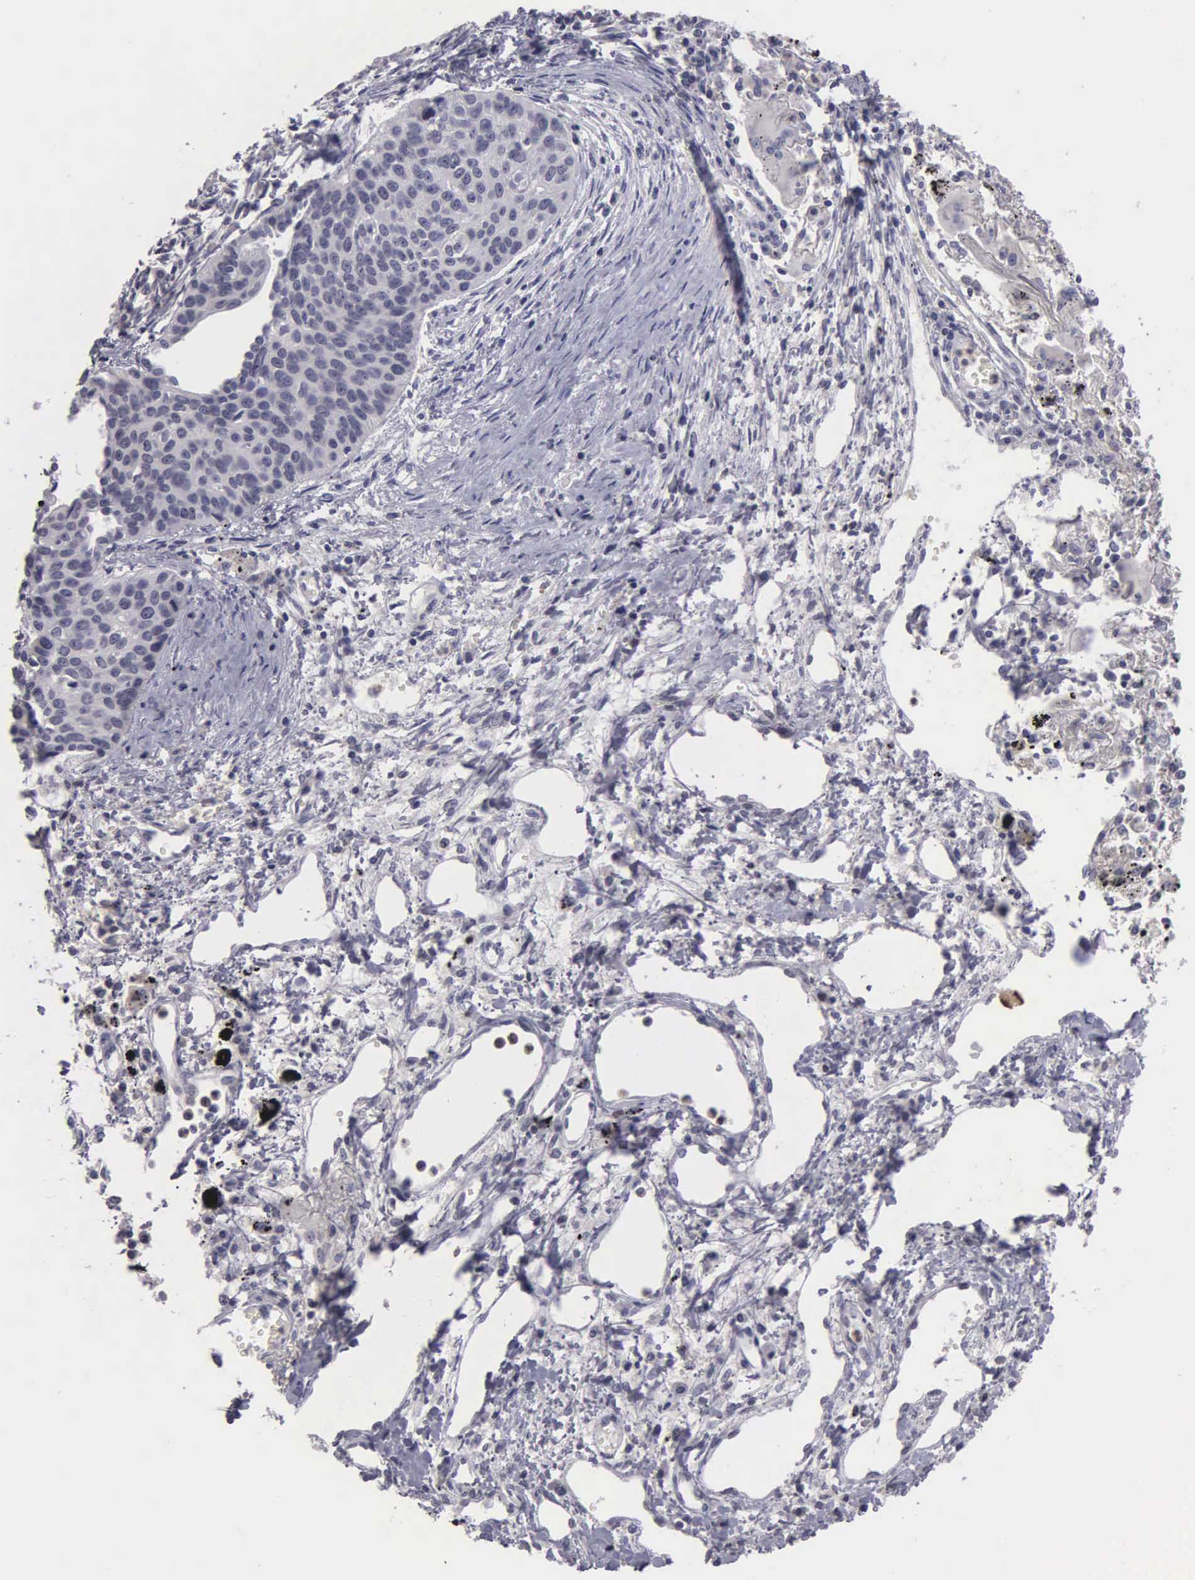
{"staining": {"intensity": "negative", "quantity": "none", "location": "none"}, "tissue": "lung cancer", "cell_type": "Tumor cells", "image_type": "cancer", "snomed": [{"axis": "morphology", "description": "Squamous cell carcinoma, NOS"}, {"axis": "topography", "description": "Lung"}], "caption": "Immunohistochemical staining of human lung cancer shows no significant positivity in tumor cells.", "gene": "BRD1", "patient": {"sex": "male", "age": 71}}